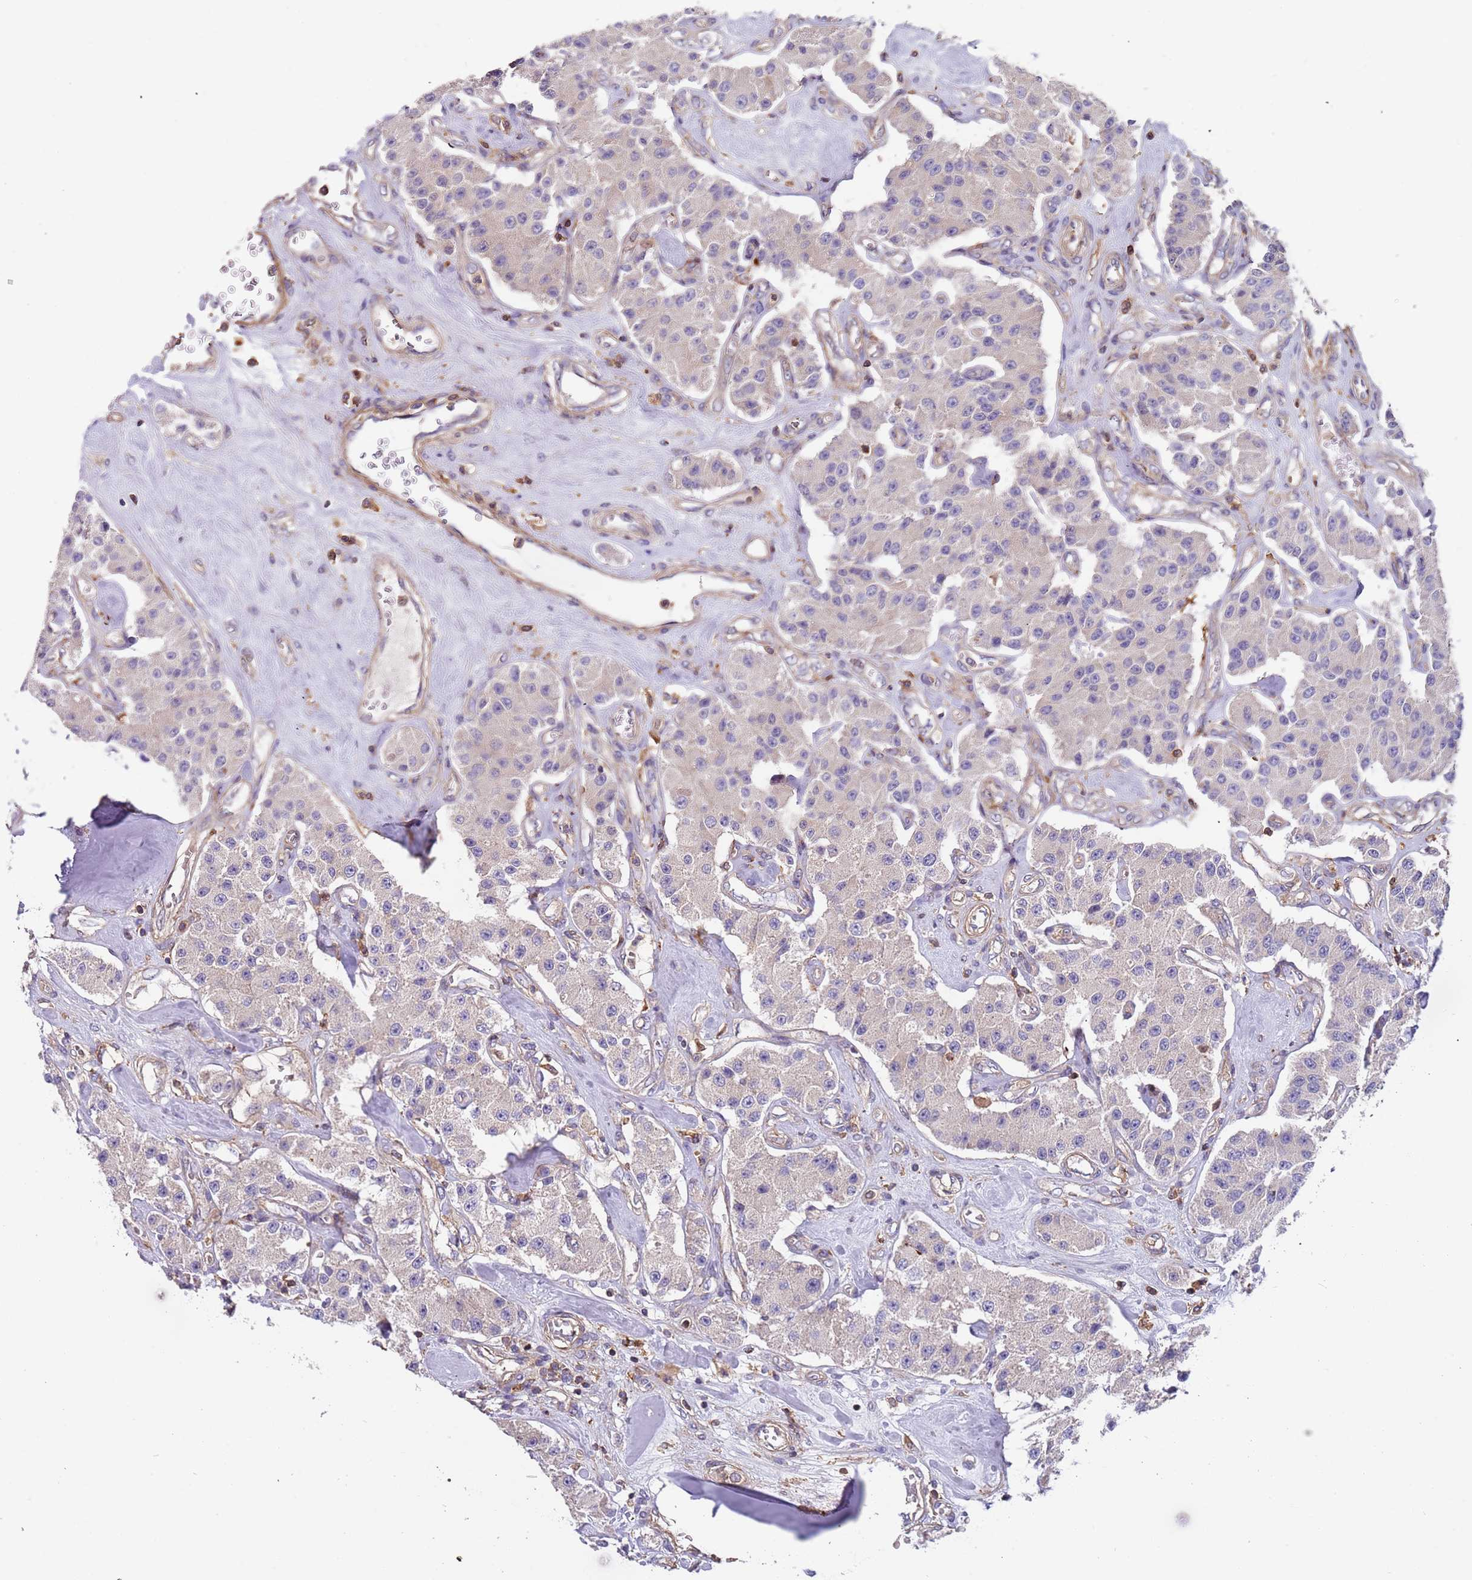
{"staining": {"intensity": "negative", "quantity": "none", "location": "none"}, "tissue": "carcinoid", "cell_type": "Tumor cells", "image_type": "cancer", "snomed": [{"axis": "morphology", "description": "Carcinoid, malignant, NOS"}, {"axis": "topography", "description": "Pancreas"}], "caption": "Immunohistochemistry histopathology image of human carcinoid stained for a protein (brown), which demonstrates no expression in tumor cells.", "gene": "SYT4", "patient": {"sex": "male", "age": 41}}